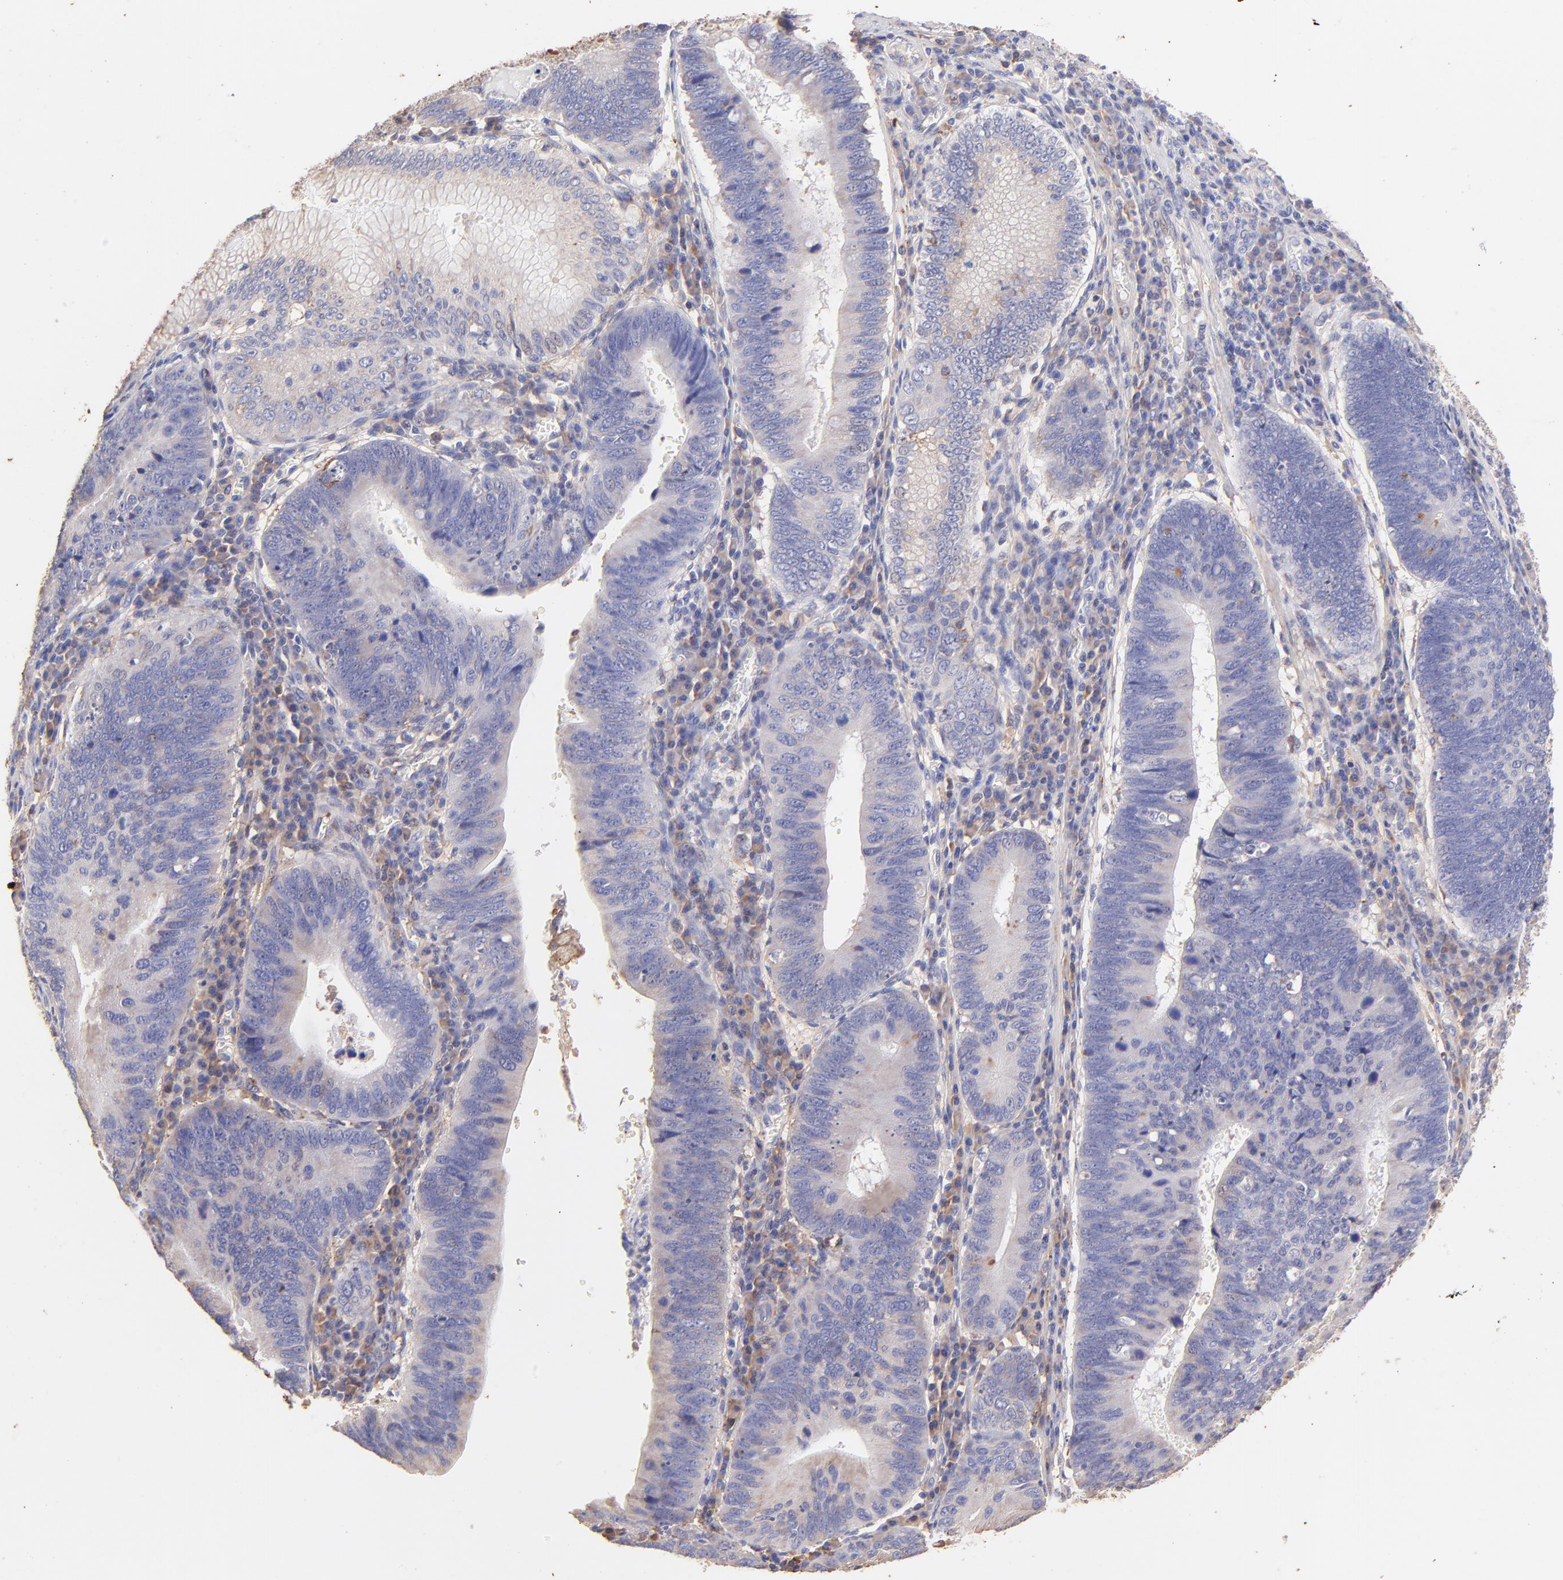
{"staining": {"intensity": "negative", "quantity": "none", "location": "none"}, "tissue": "stomach cancer", "cell_type": "Tumor cells", "image_type": "cancer", "snomed": [{"axis": "morphology", "description": "Adenocarcinoma, NOS"}, {"axis": "topography", "description": "Stomach"}], "caption": "High magnification brightfield microscopy of stomach cancer stained with DAB (brown) and counterstained with hematoxylin (blue): tumor cells show no significant positivity. (IHC, brightfield microscopy, high magnification).", "gene": "BGN", "patient": {"sex": "male", "age": 59}}